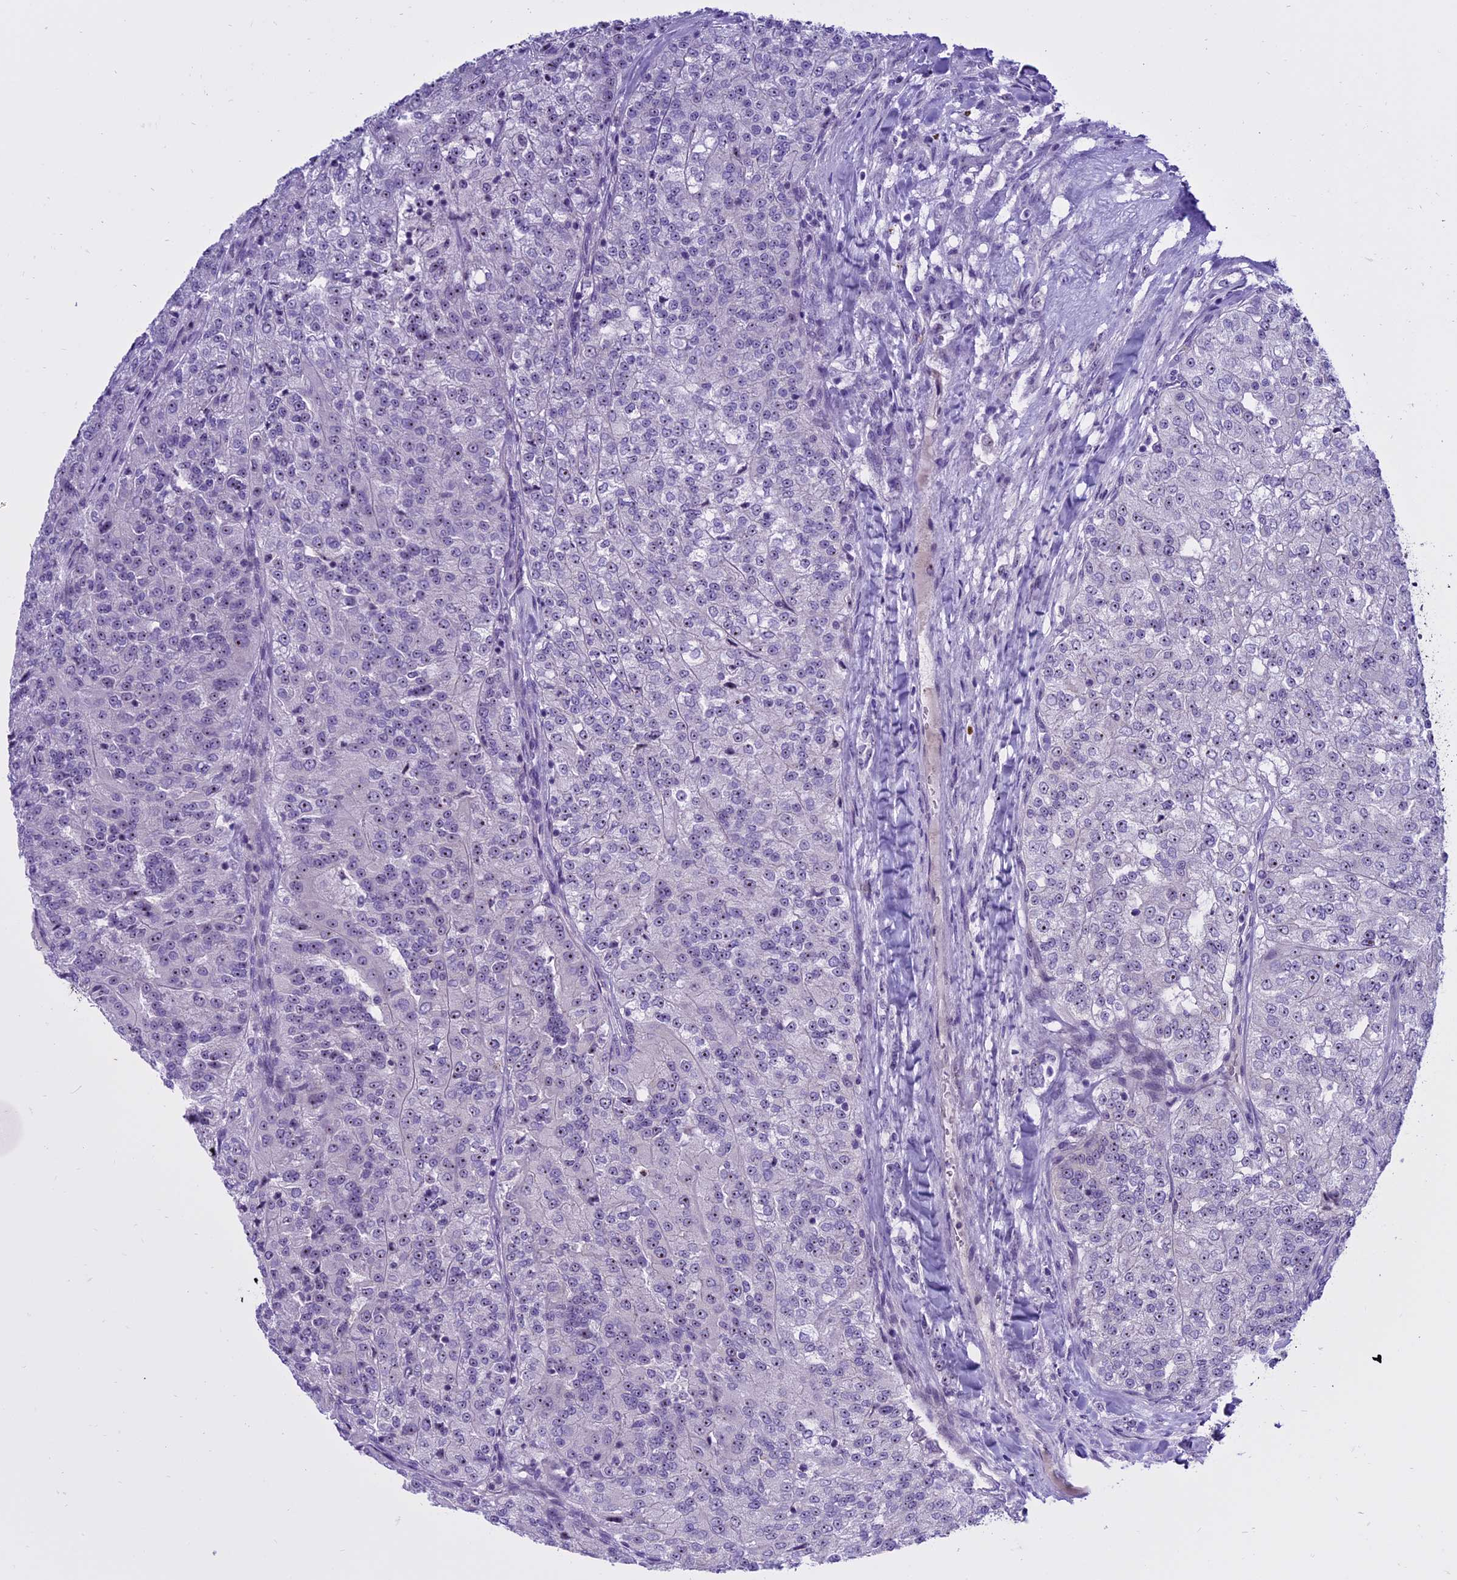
{"staining": {"intensity": "weak", "quantity": "<25%", "location": "nuclear"}, "tissue": "renal cancer", "cell_type": "Tumor cells", "image_type": "cancer", "snomed": [{"axis": "morphology", "description": "Adenocarcinoma, NOS"}, {"axis": "topography", "description": "Kidney"}], "caption": "DAB immunohistochemical staining of renal cancer reveals no significant positivity in tumor cells.", "gene": "TBL3", "patient": {"sex": "female", "age": 63}}